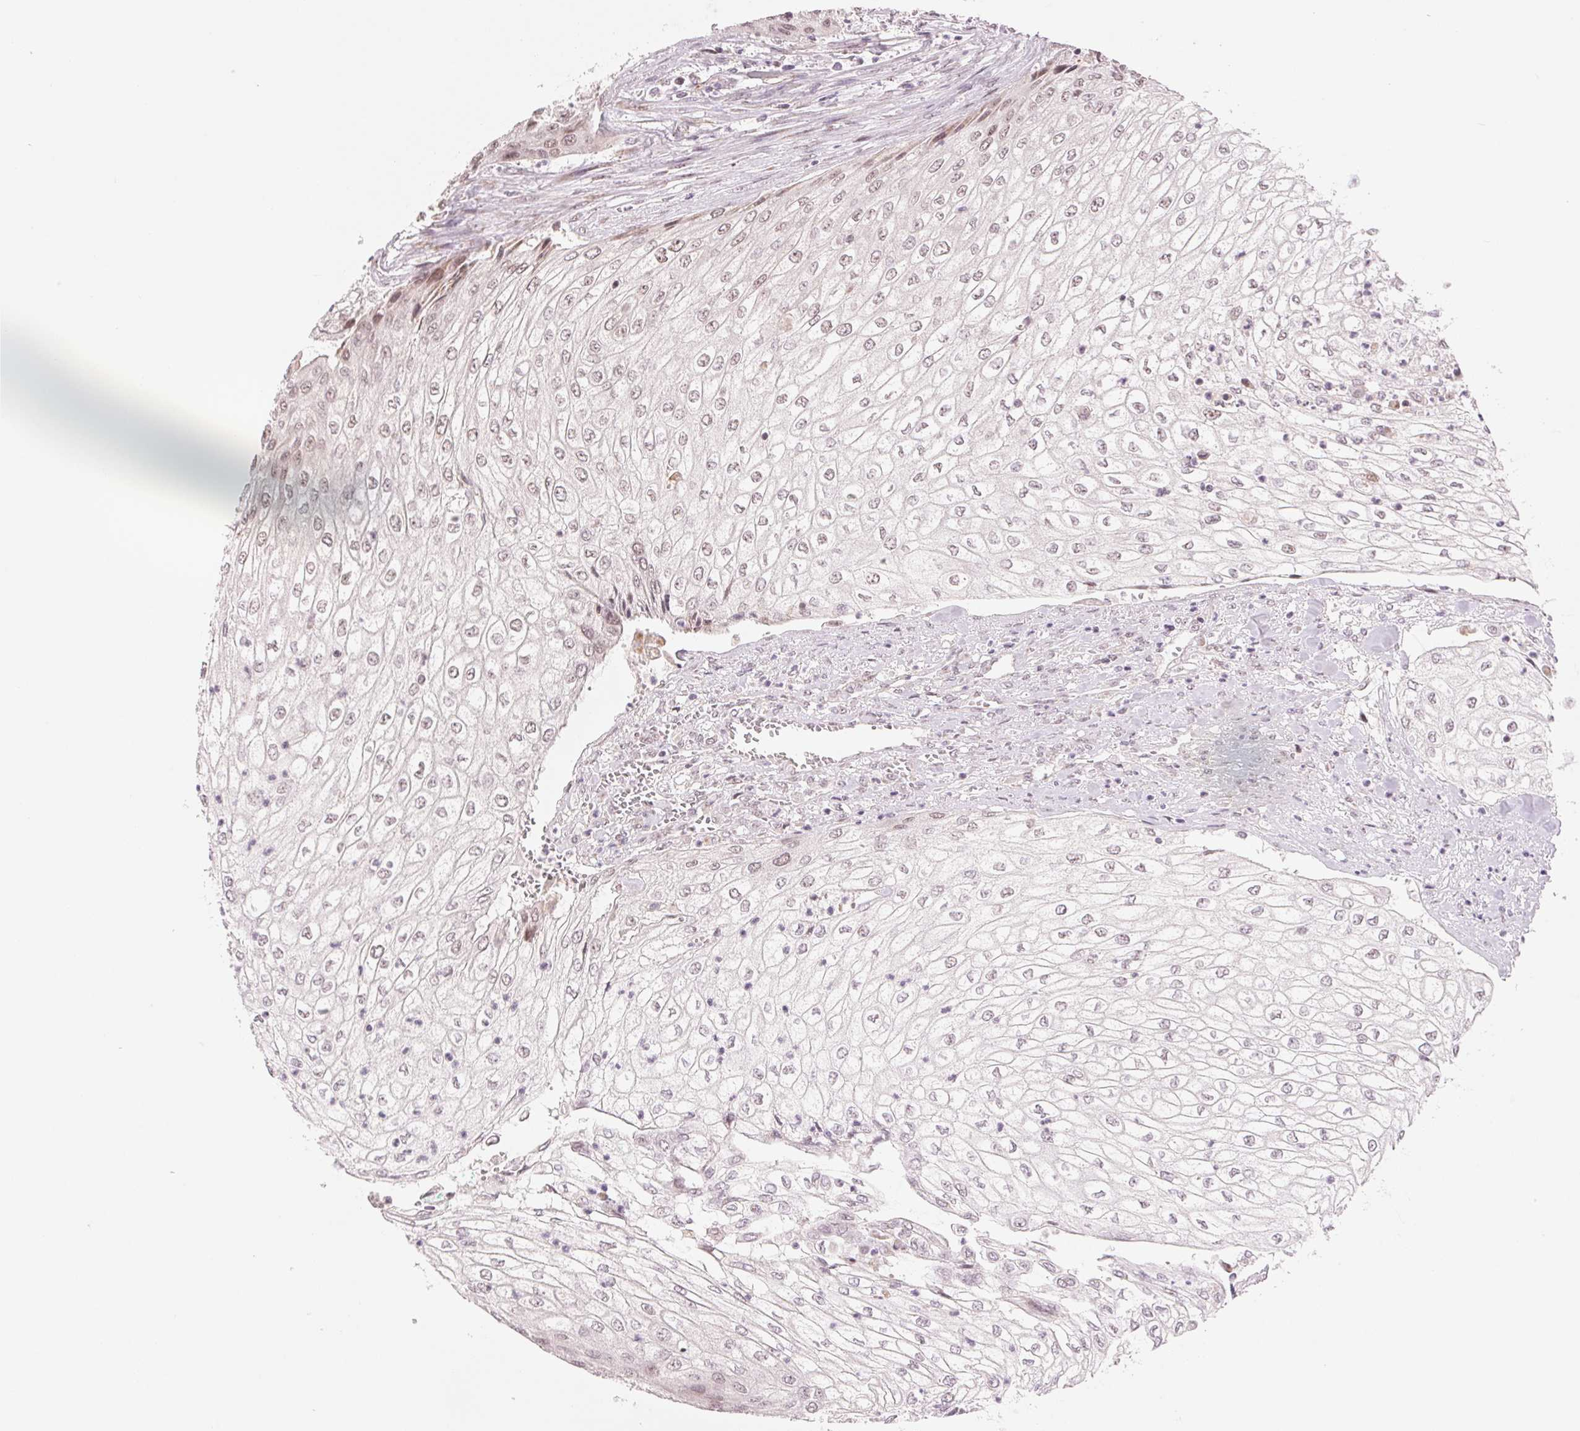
{"staining": {"intensity": "weak", "quantity": "<25%", "location": "nuclear"}, "tissue": "urothelial cancer", "cell_type": "Tumor cells", "image_type": "cancer", "snomed": [{"axis": "morphology", "description": "Urothelial carcinoma, High grade"}, {"axis": "topography", "description": "Urinary bladder"}], "caption": "An image of urothelial cancer stained for a protein shows no brown staining in tumor cells.", "gene": "ARHGAP32", "patient": {"sex": "male", "age": 62}}